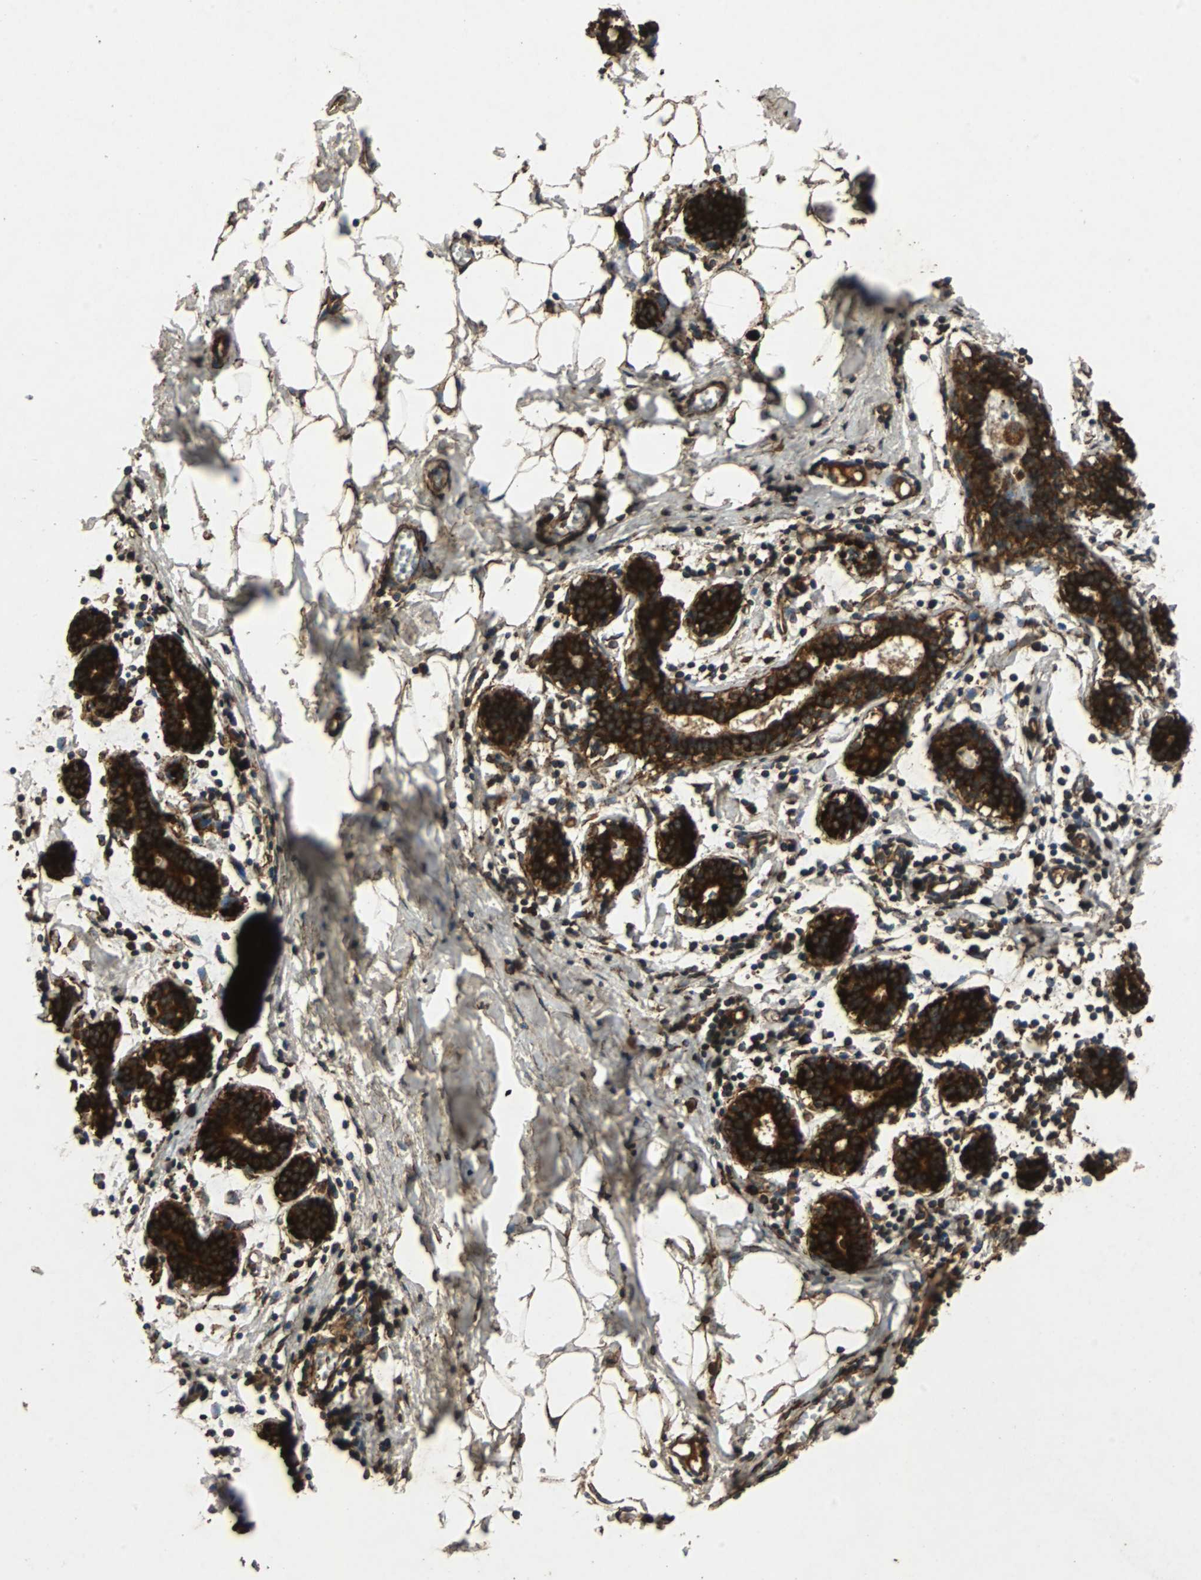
{"staining": {"intensity": "moderate", "quantity": ">75%", "location": "cytoplasmic/membranous"}, "tissue": "breast", "cell_type": "Adipocytes", "image_type": "normal", "snomed": [{"axis": "morphology", "description": "Normal tissue, NOS"}, {"axis": "topography", "description": "Breast"}], "caption": "Unremarkable breast shows moderate cytoplasmic/membranous positivity in approximately >75% of adipocytes.", "gene": "NAA10", "patient": {"sex": "female", "age": 27}}